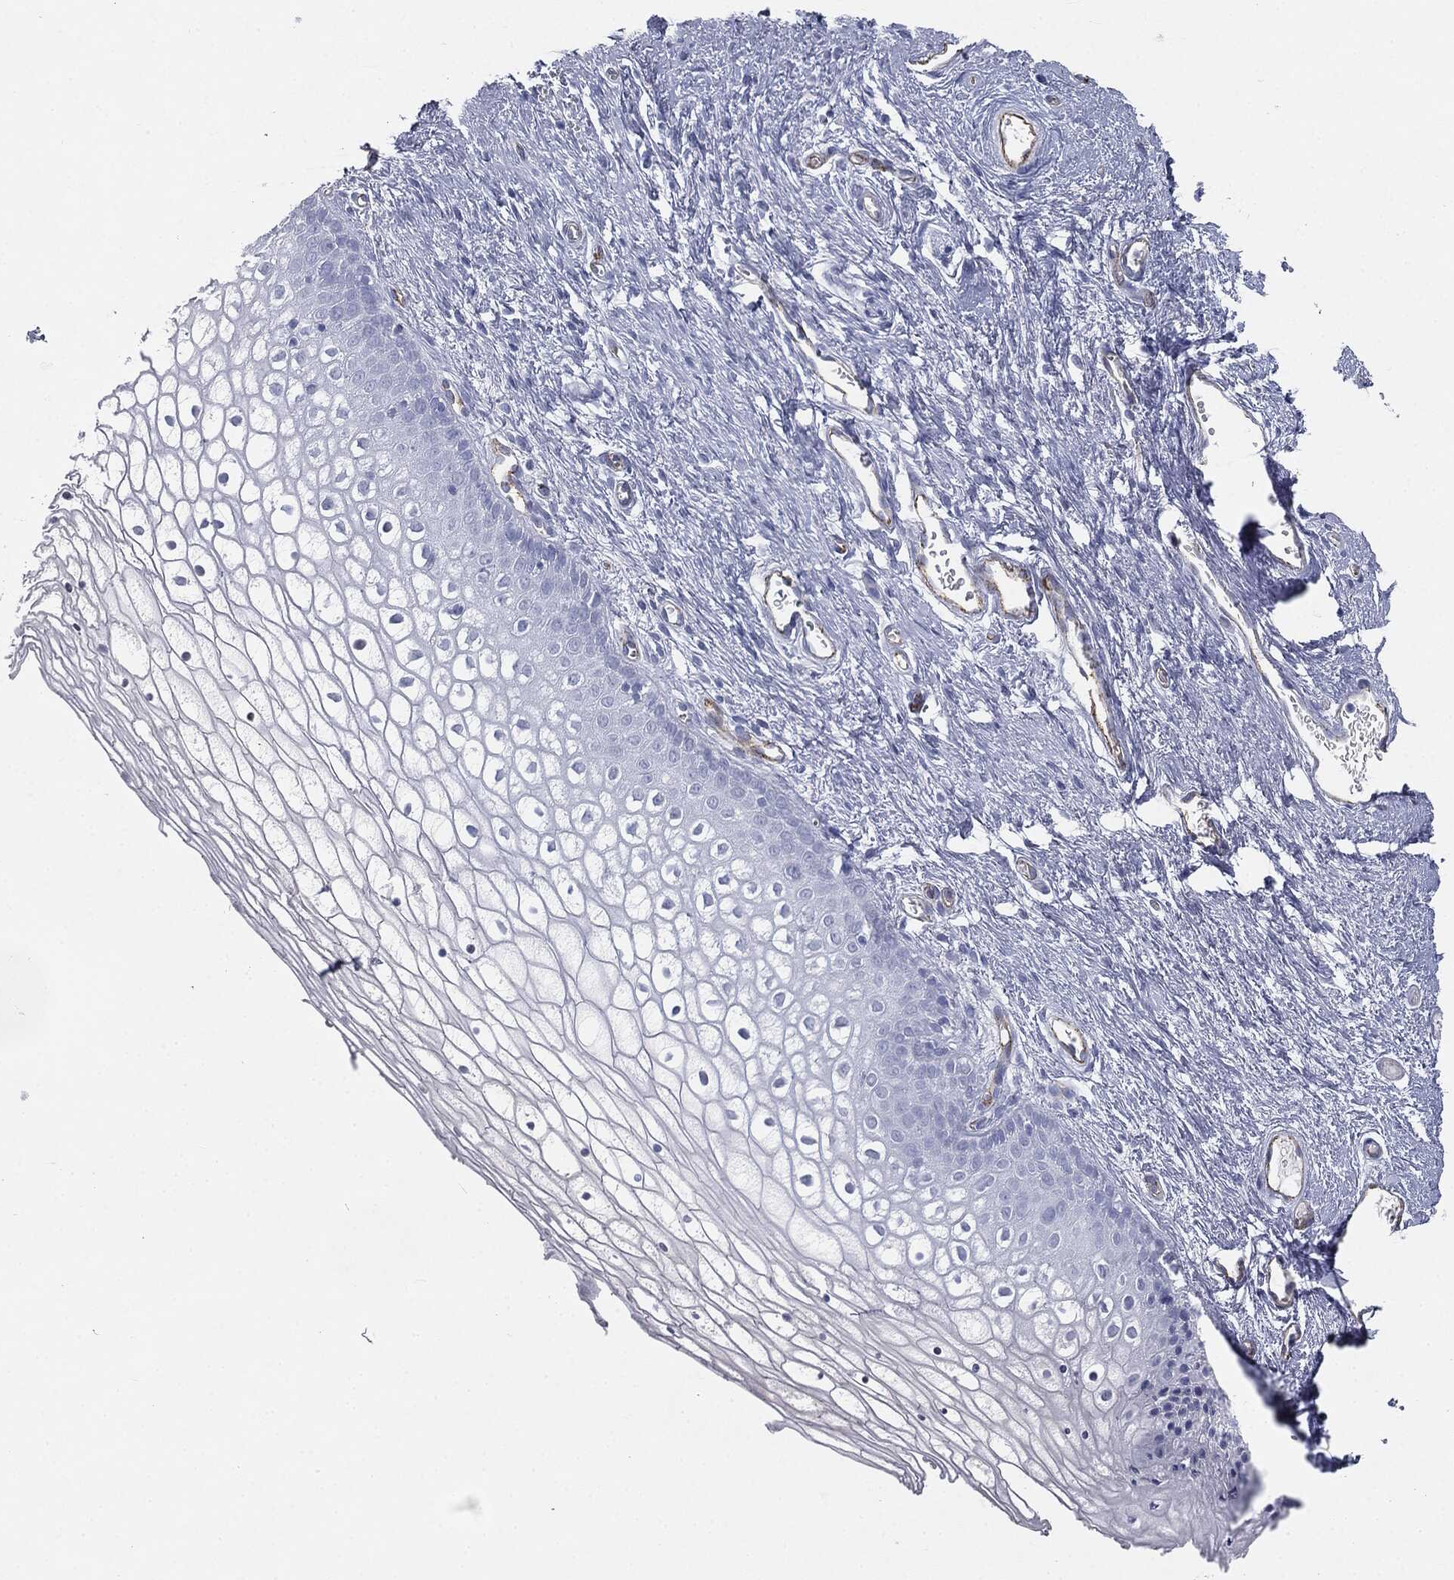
{"staining": {"intensity": "negative", "quantity": "none", "location": "none"}, "tissue": "vagina", "cell_type": "Squamous epithelial cells", "image_type": "normal", "snomed": [{"axis": "morphology", "description": "Normal tissue, NOS"}, {"axis": "topography", "description": "Vagina"}], "caption": "Squamous epithelial cells show no significant expression in benign vagina. Nuclei are stained in blue.", "gene": "MUC5AC", "patient": {"sex": "female", "age": 32}}